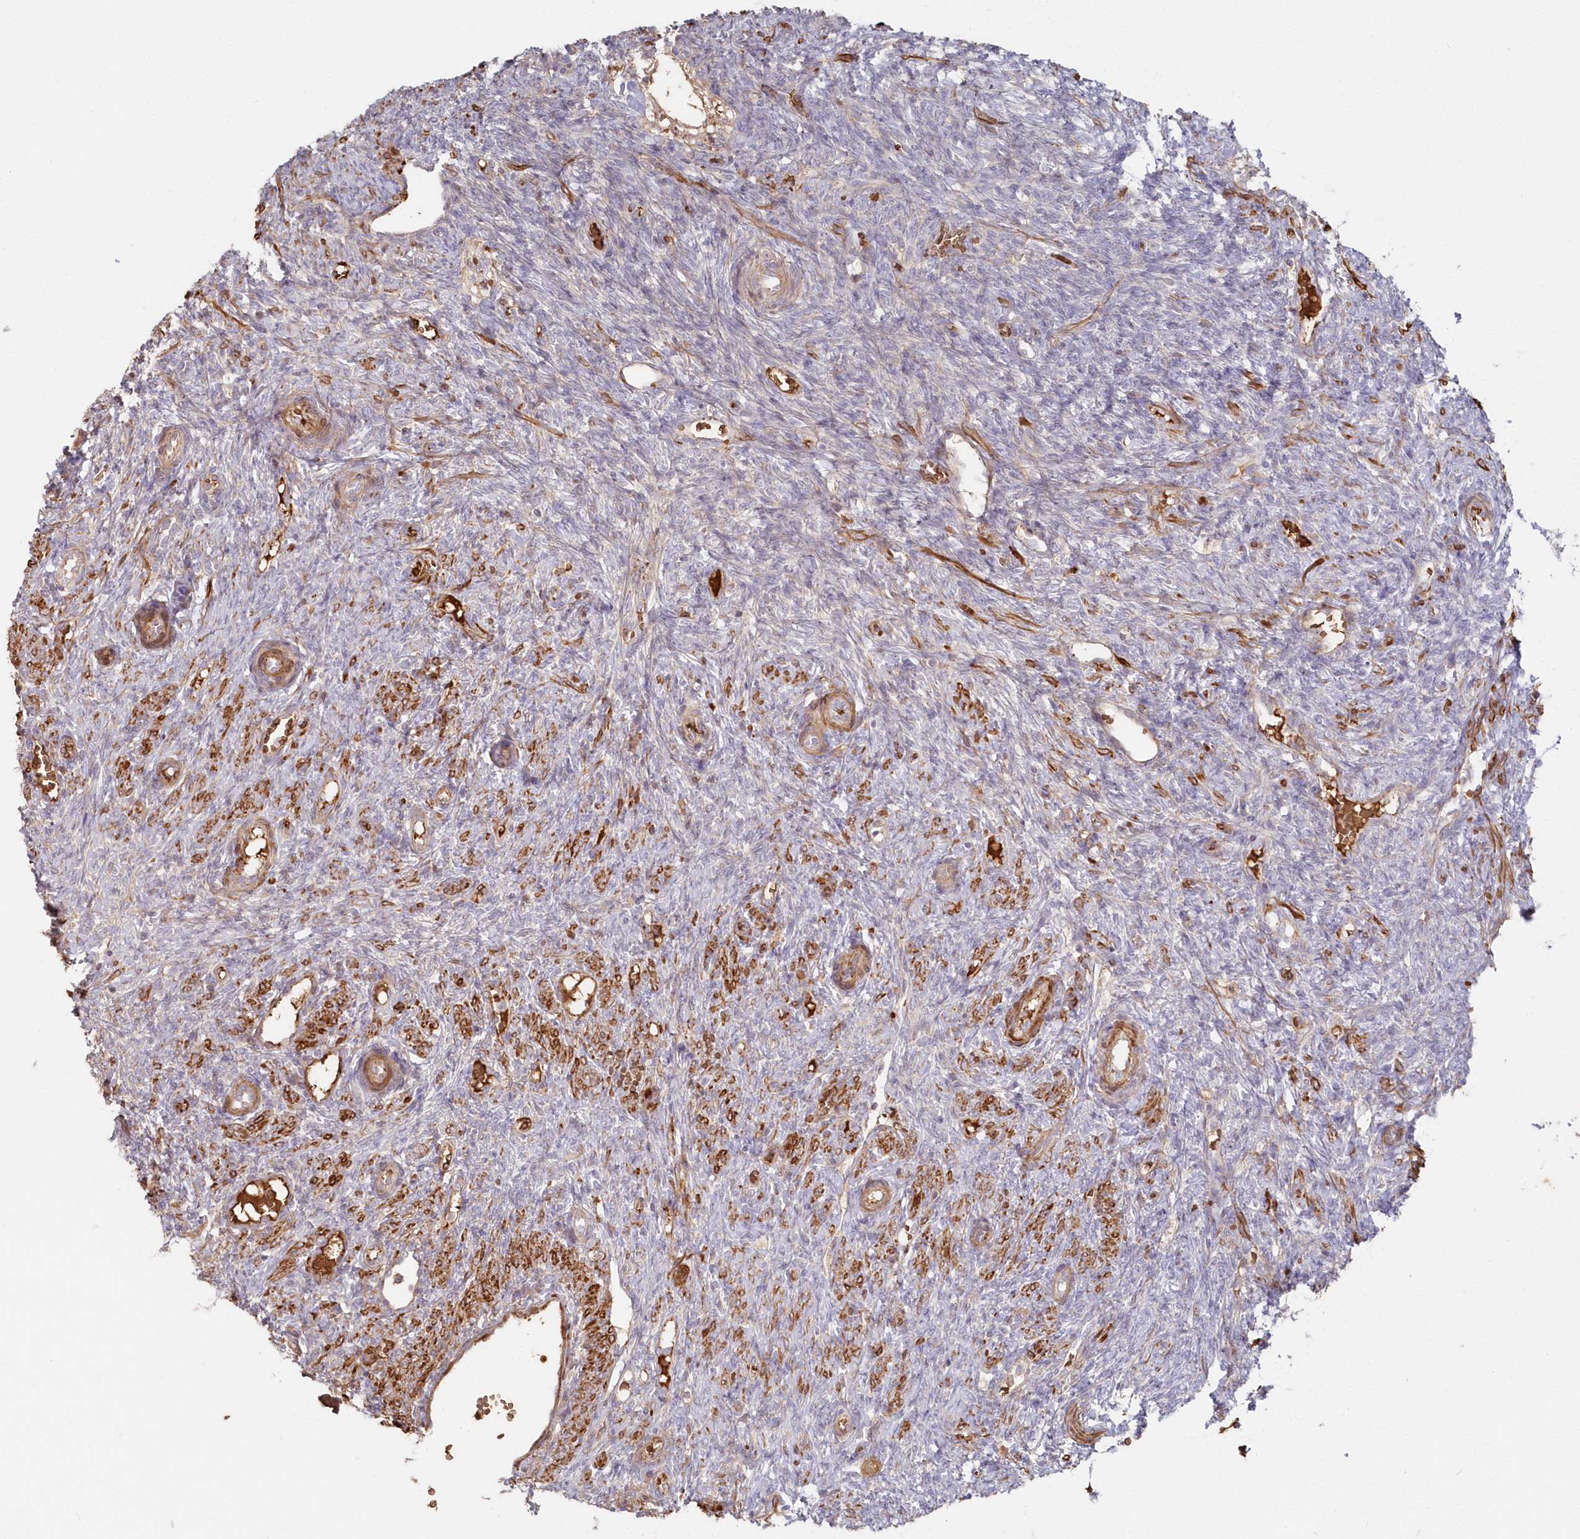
{"staining": {"intensity": "negative", "quantity": "none", "location": "none"}, "tissue": "ovary", "cell_type": "Ovarian stroma cells", "image_type": "normal", "snomed": [{"axis": "morphology", "description": "Normal tissue, NOS"}, {"axis": "topography", "description": "Ovary"}], "caption": "Ovary was stained to show a protein in brown. There is no significant positivity in ovarian stroma cells.", "gene": "SERINC1", "patient": {"sex": "female", "age": 41}}